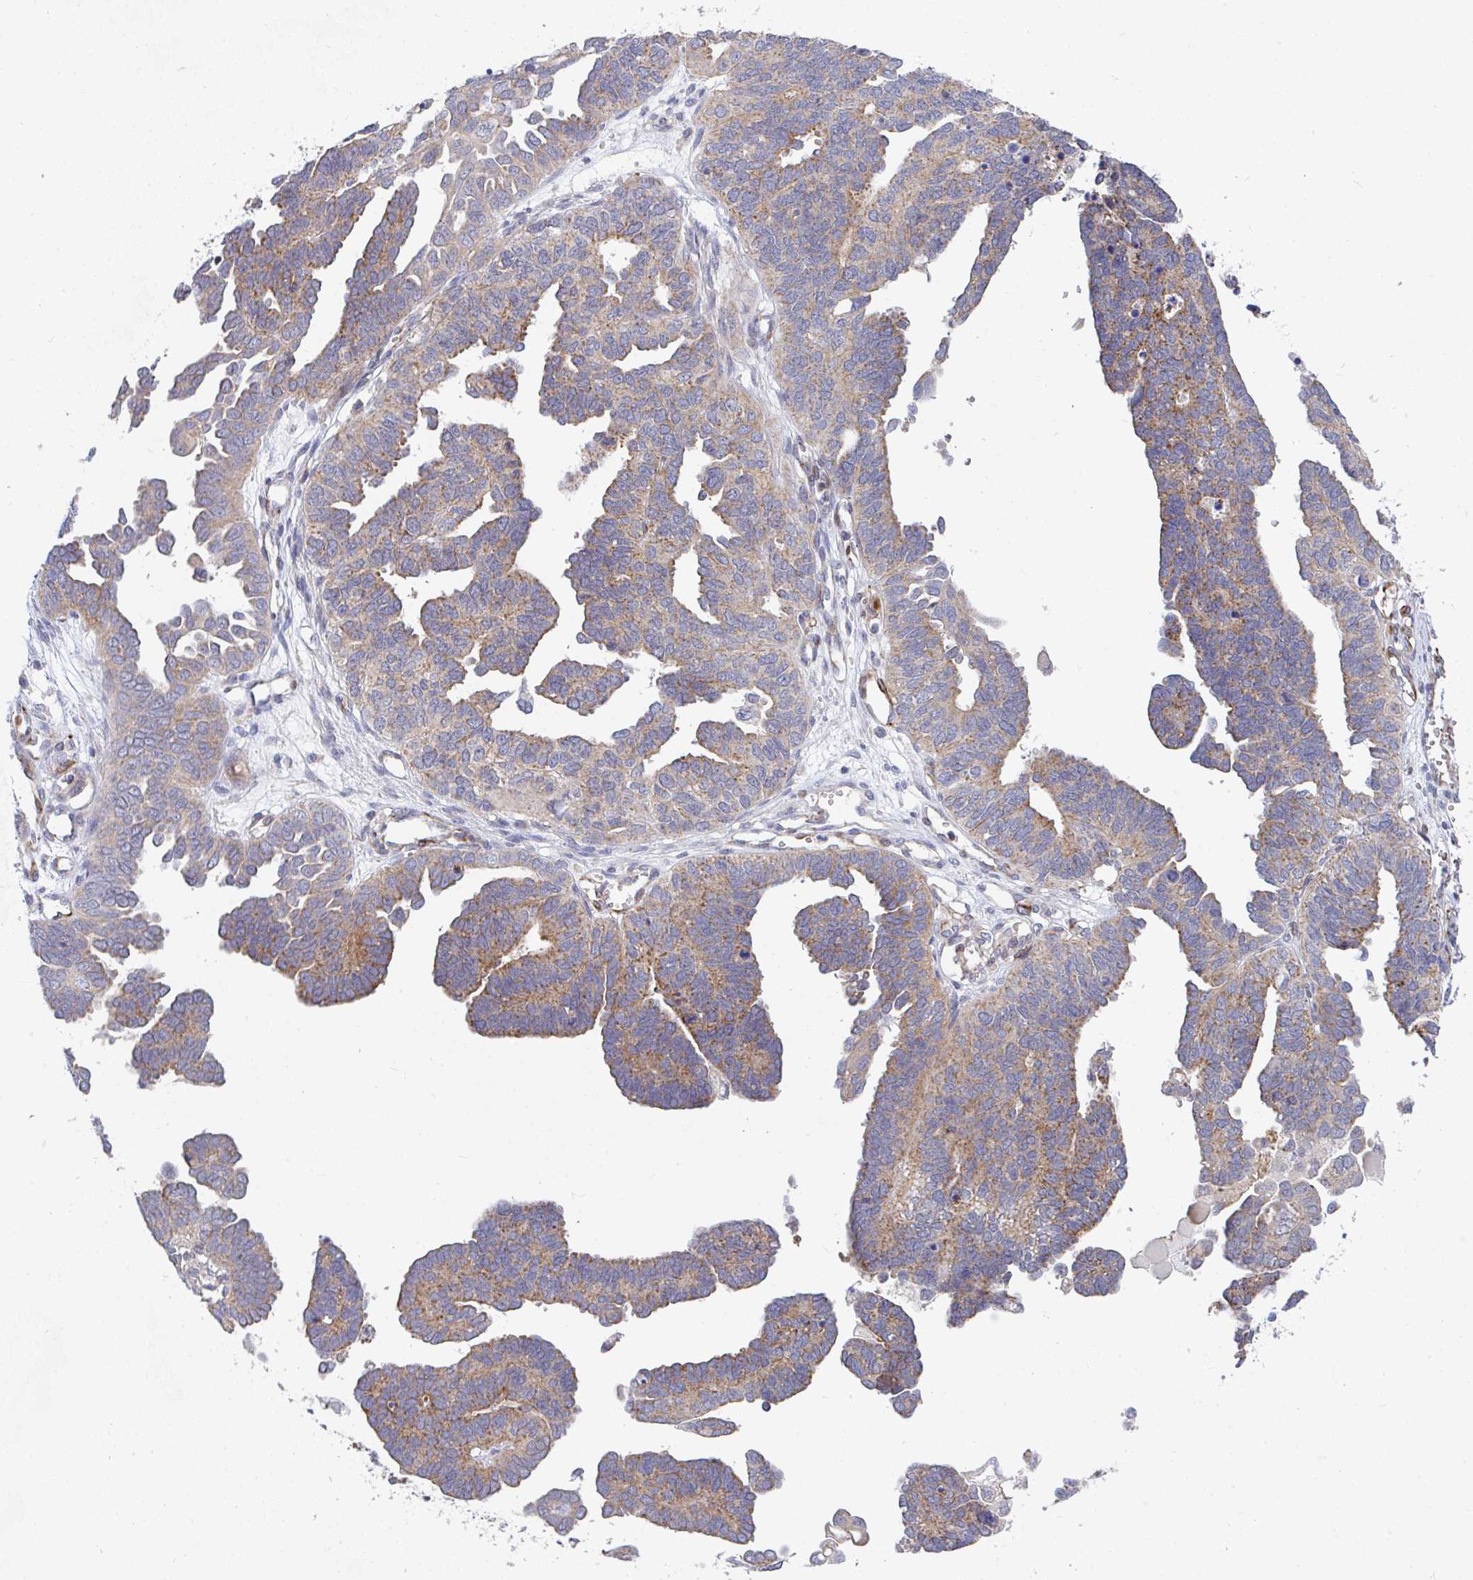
{"staining": {"intensity": "moderate", "quantity": ">75%", "location": "cytoplasmic/membranous"}, "tissue": "ovarian cancer", "cell_type": "Tumor cells", "image_type": "cancer", "snomed": [{"axis": "morphology", "description": "Cystadenocarcinoma, serous, NOS"}, {"axis": "topography", "description": "Ovary"}], "caption": "Brown immunohistochemical staining in ovarian cancer exhibits moderate cytoplasmic/membranous staining in about >75% of tumor cells. The staining was performed using DAB, with brown indicating positive protein expression. Nuclei are stained blue with hematoxylin.", "gene": "EIF1AD", "patient": {"sex": "female", "age": 51}}